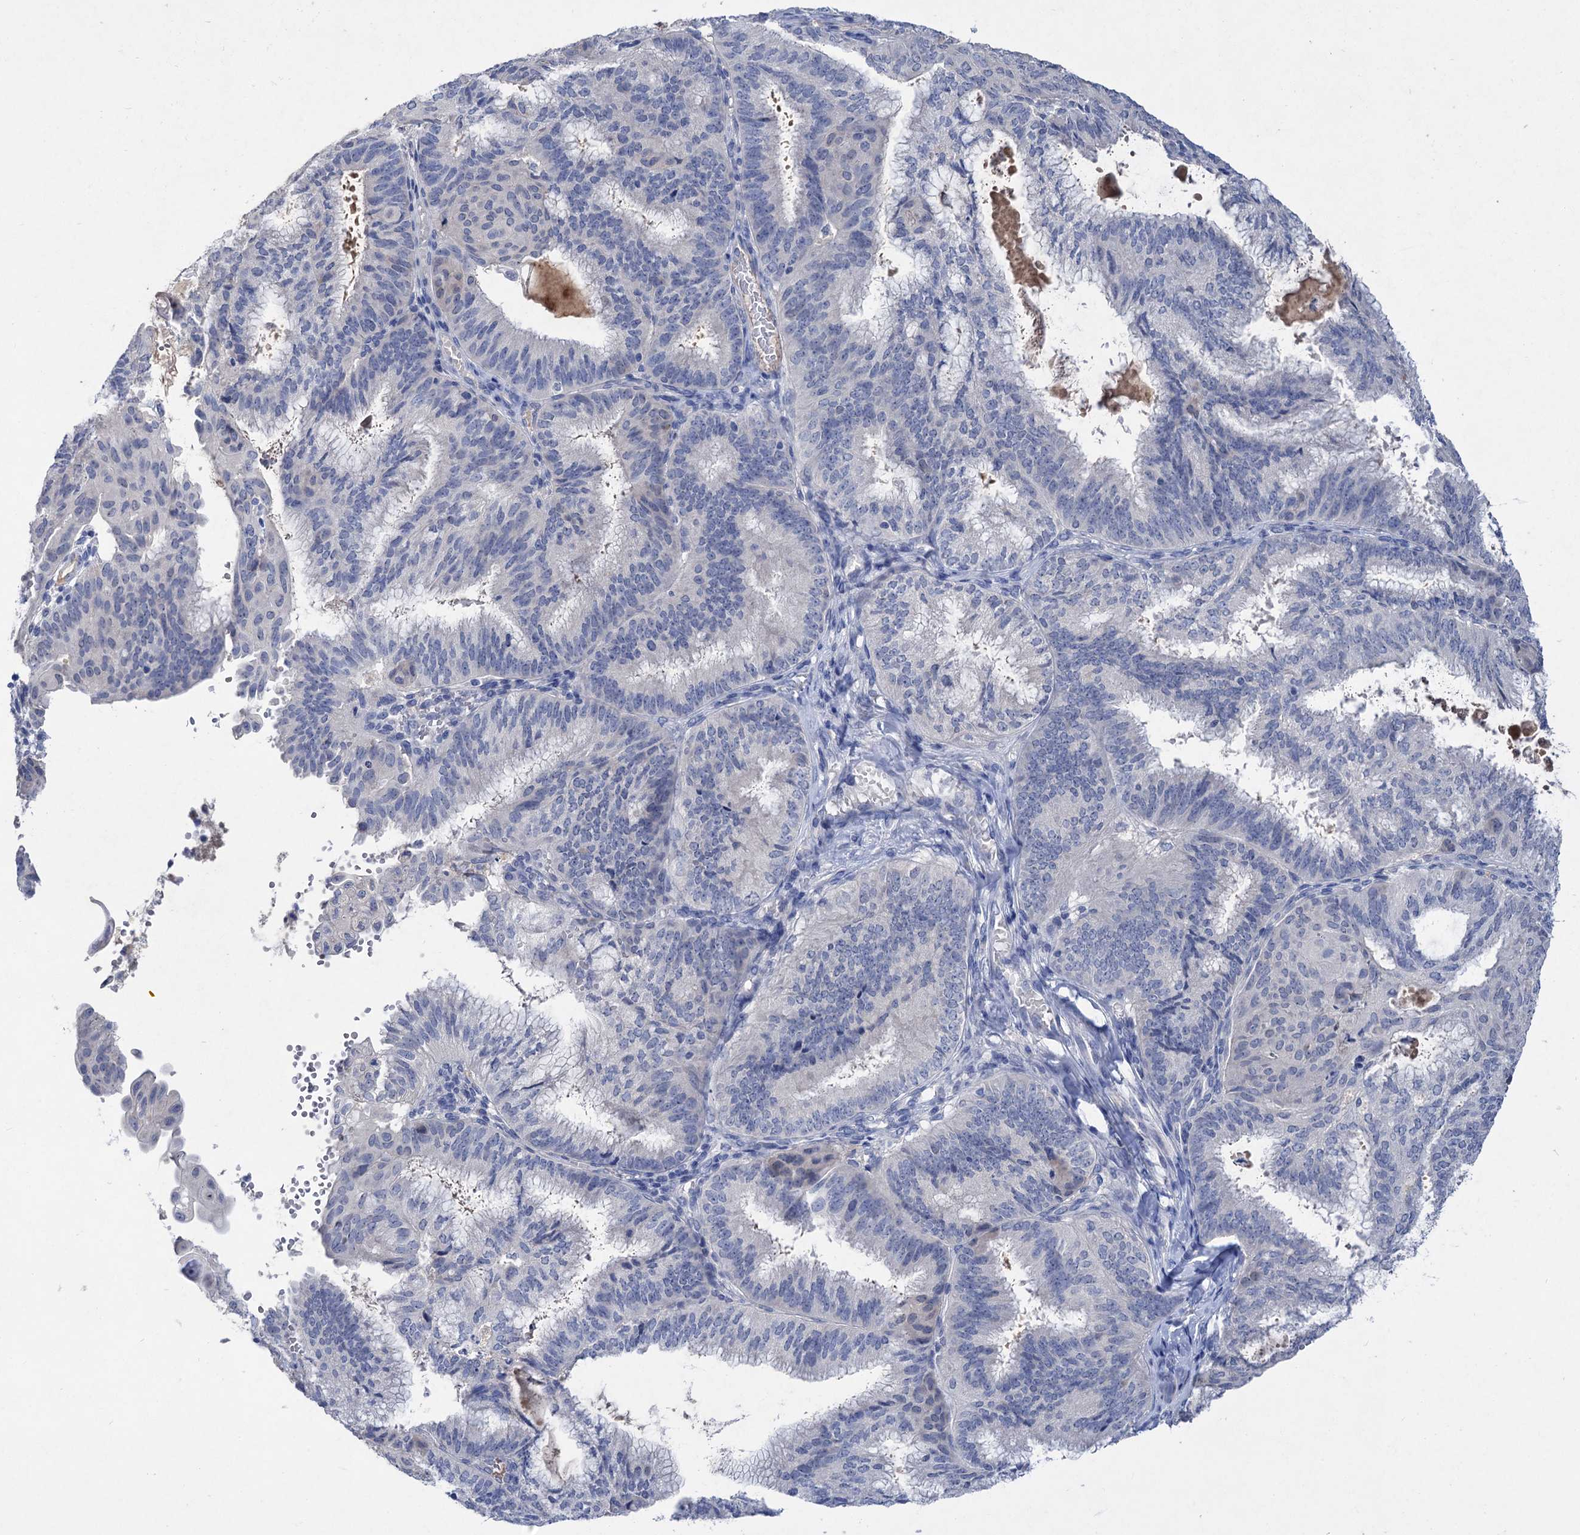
{"staining": {"intensity": "negative", "quantity": "none", "location": "none"}, "tissue": "endometrial cancer", "cell_type": "Tumor cells", "image_type": "cancer", "snomed": [{"axis": "morphology", "description": "Adenocarcinoma, NOS"}, {"axis": "topography", "description": "Endometrium"}], "caption": "Micrograph shows no significant protein staining in tumor cells of endometrial cancer.", "gene": "ATP4A", "patient": {"sex": "female", "age": 49}}